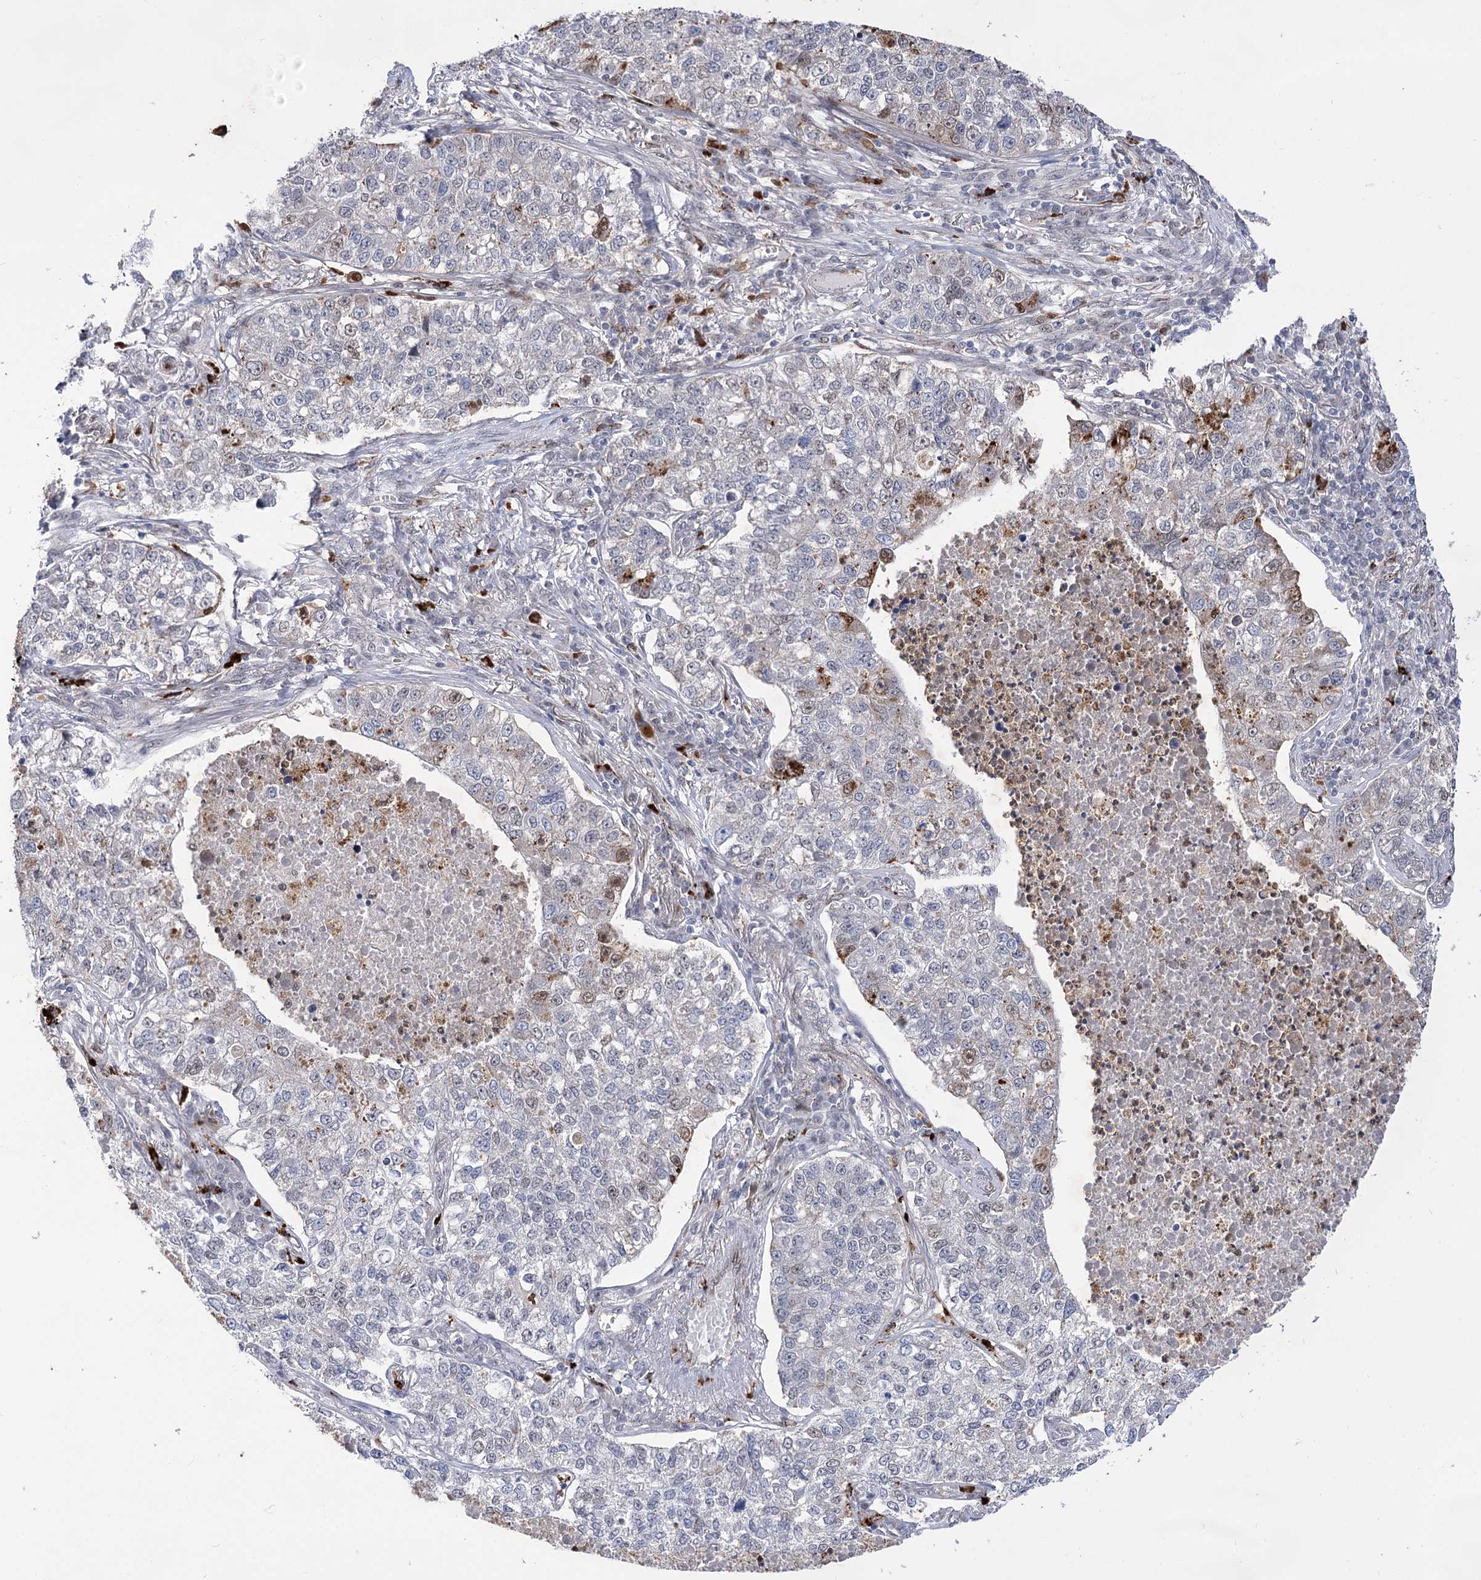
{"staining": {"intensity": "weak", "quantity": "<25%", "location": "nuclear"}, "tissue": "lung cancer", "cell_type": "Tumor cells", "image_type": "cancer", "snomed": [{"axis": "morphology", "description": "Adenocarcinoma, NOS"}, {"axis": "topography", "description": "Lung"}], "caption": "Immunohistochemical staining of lung adenocarcinoma exhibits no significant positivity in tumor cells. (Brightfield microscopy of DAB immunohistochemistry at high magnification).", "gene": "SIAE", "patient": {"sex": "male", "age": 49}}